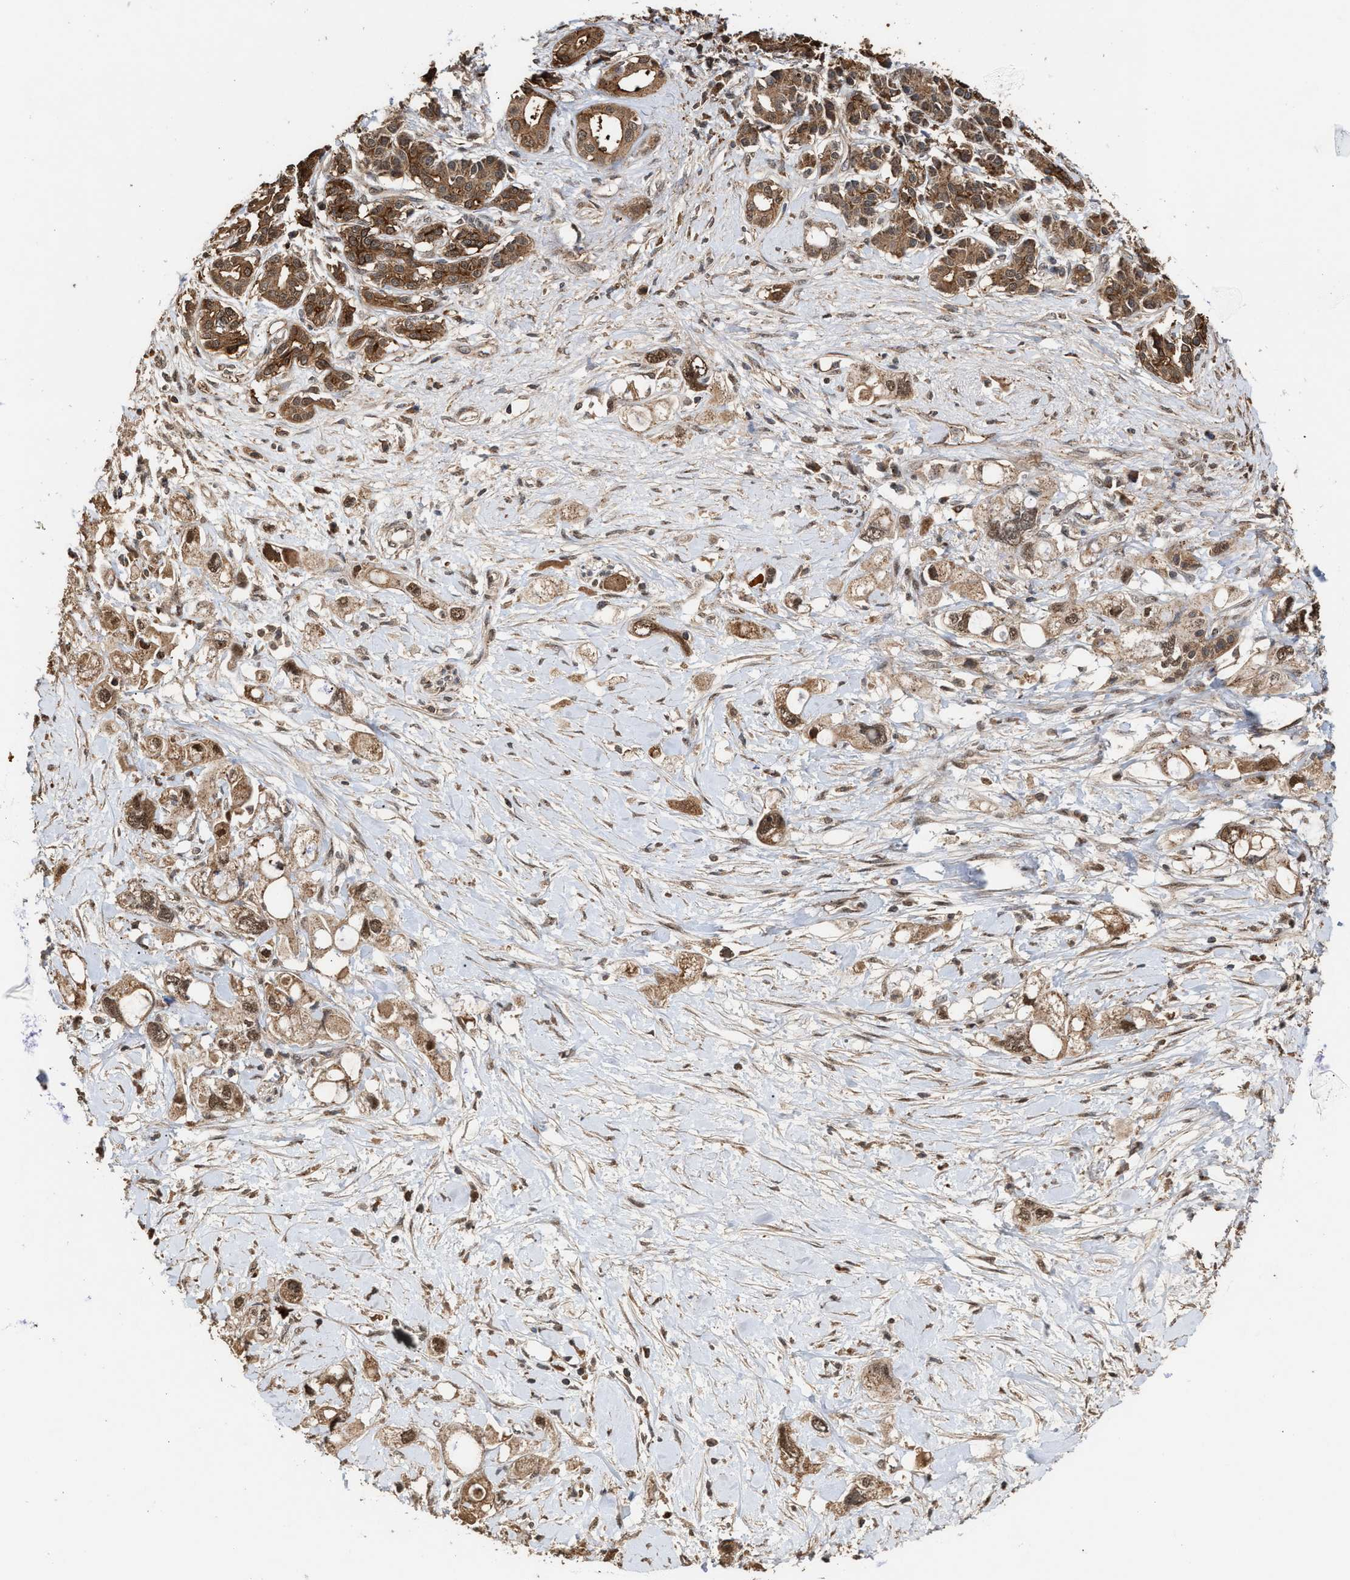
{"staining": {"intensity": "moderate", "quantity": ">75%", "location": "cytoplasmic/membranous,nuclear"}, "tissue": "pancreatic cancer", "cell_type": "Tumor cells", "image_type": "cancer", "snomed": [{"axis": "morphology", "description": "Adenocarcinoma, NOS"}, {"axis": "topography", "description": "Pancreas"}], "caption": "Human pancreatic adenocarcinoma stained for a protein (brown) demonstrates moderate cytoplasmic/membranous and nuclear positive staining in about >75% of tumor cells.", "gene": "ZNHIT6", "patient": {"sex": "female", "age": 56}}